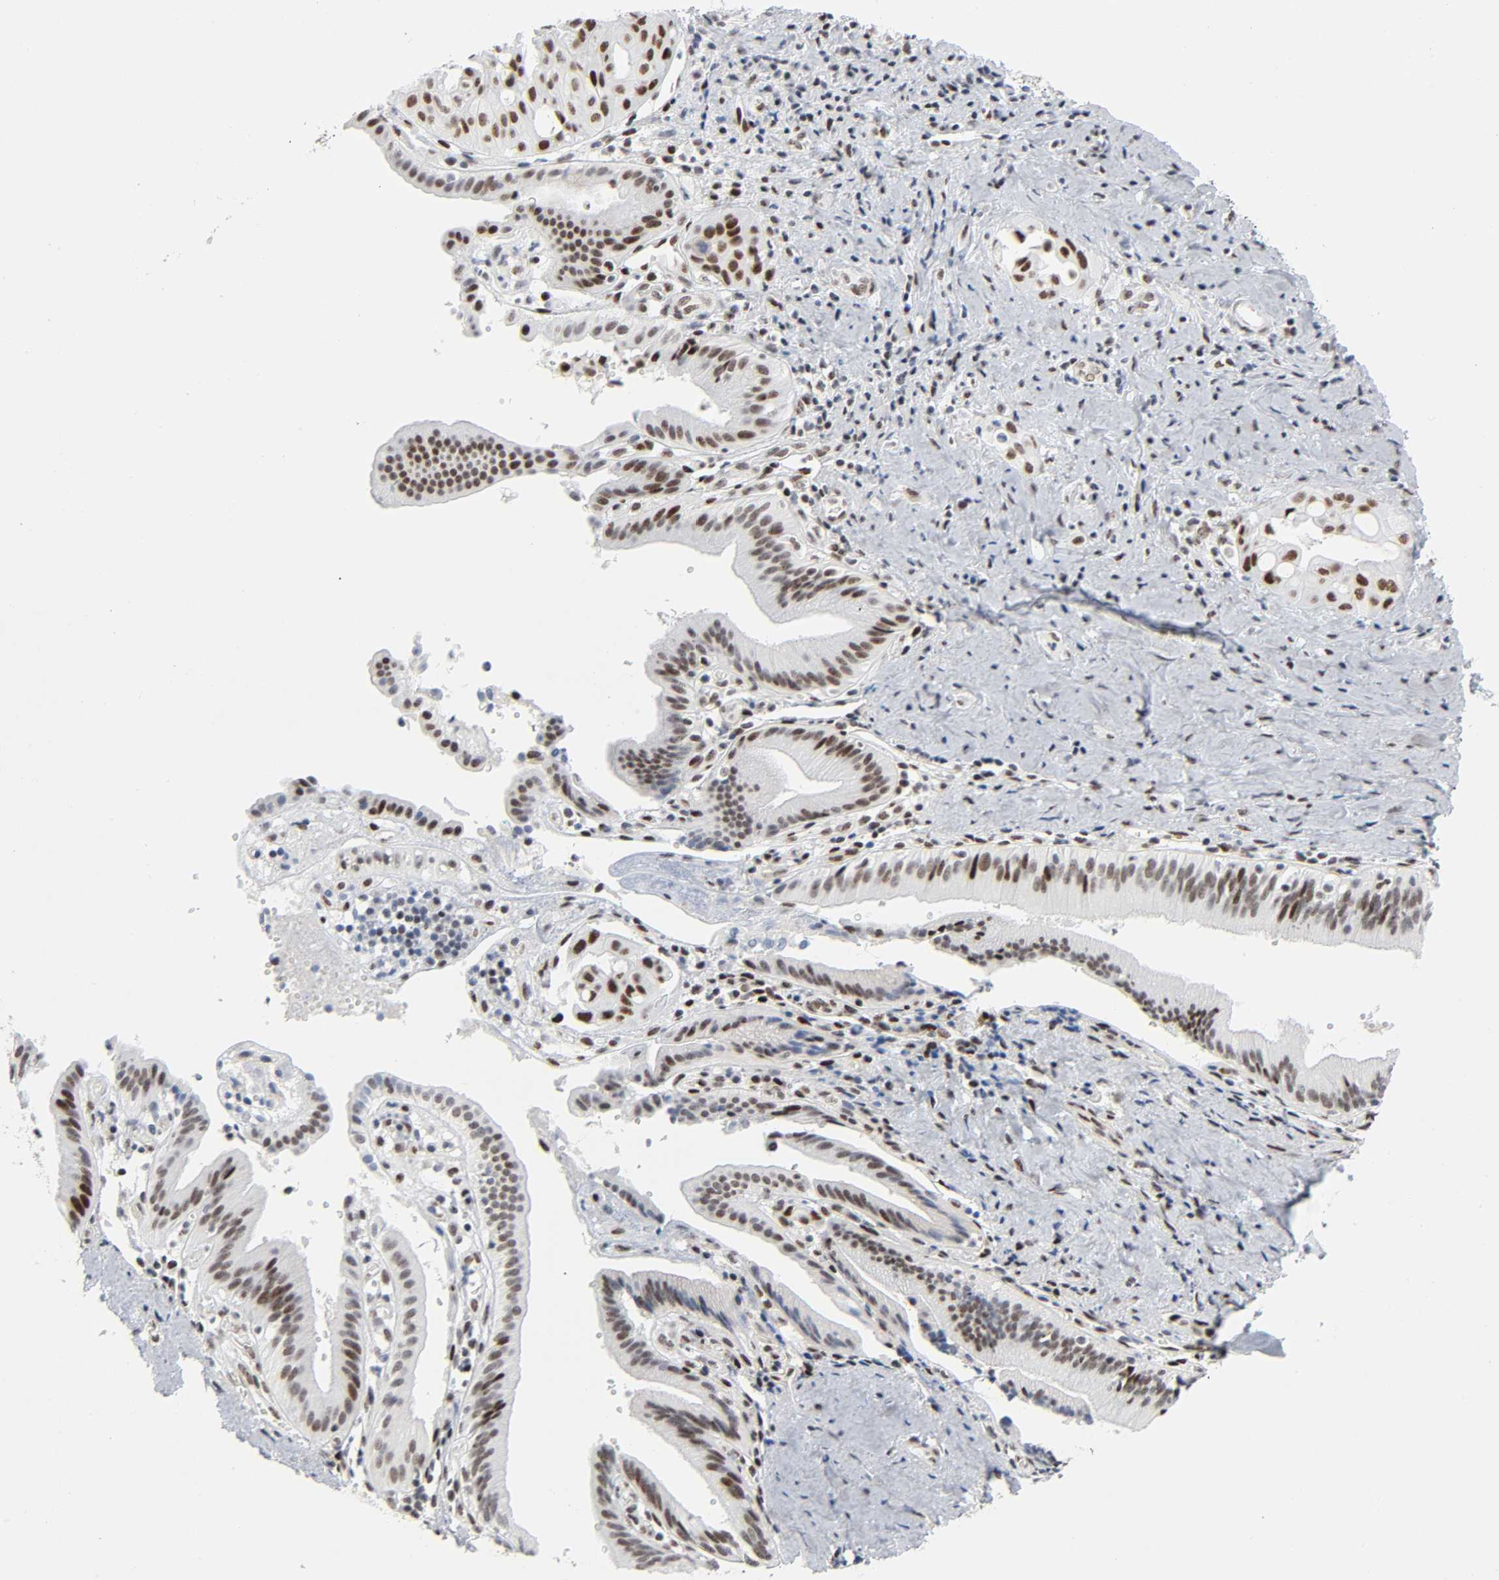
{"staining": {"intensity": "strong", "quantity": ">75%", "location": "nuclear"}, "tissue": "pancreatic cancer", "cell_type": "Tumor cells", "image_type": "cancer", "snomed": [{"axis": "morphology", "description": "Adenocarcinoma, NOS"}, {"axis": "topography", "description": "Pancreas"}], "caption": "High-power microscopy captured an immunohistochemistry (IHC) photomicrograph of pancreatic adenocarcinoma, revealing strong nuclear staining in about >75% of tumor cells. (Stains: DAB (3,3'-diaminobenzidine) in brown, nuclei in blue, Microscopy: brightfield microscopy at high magnification).", "gene": "HSF1", "patient": {"sex": "female", "age": 60}}